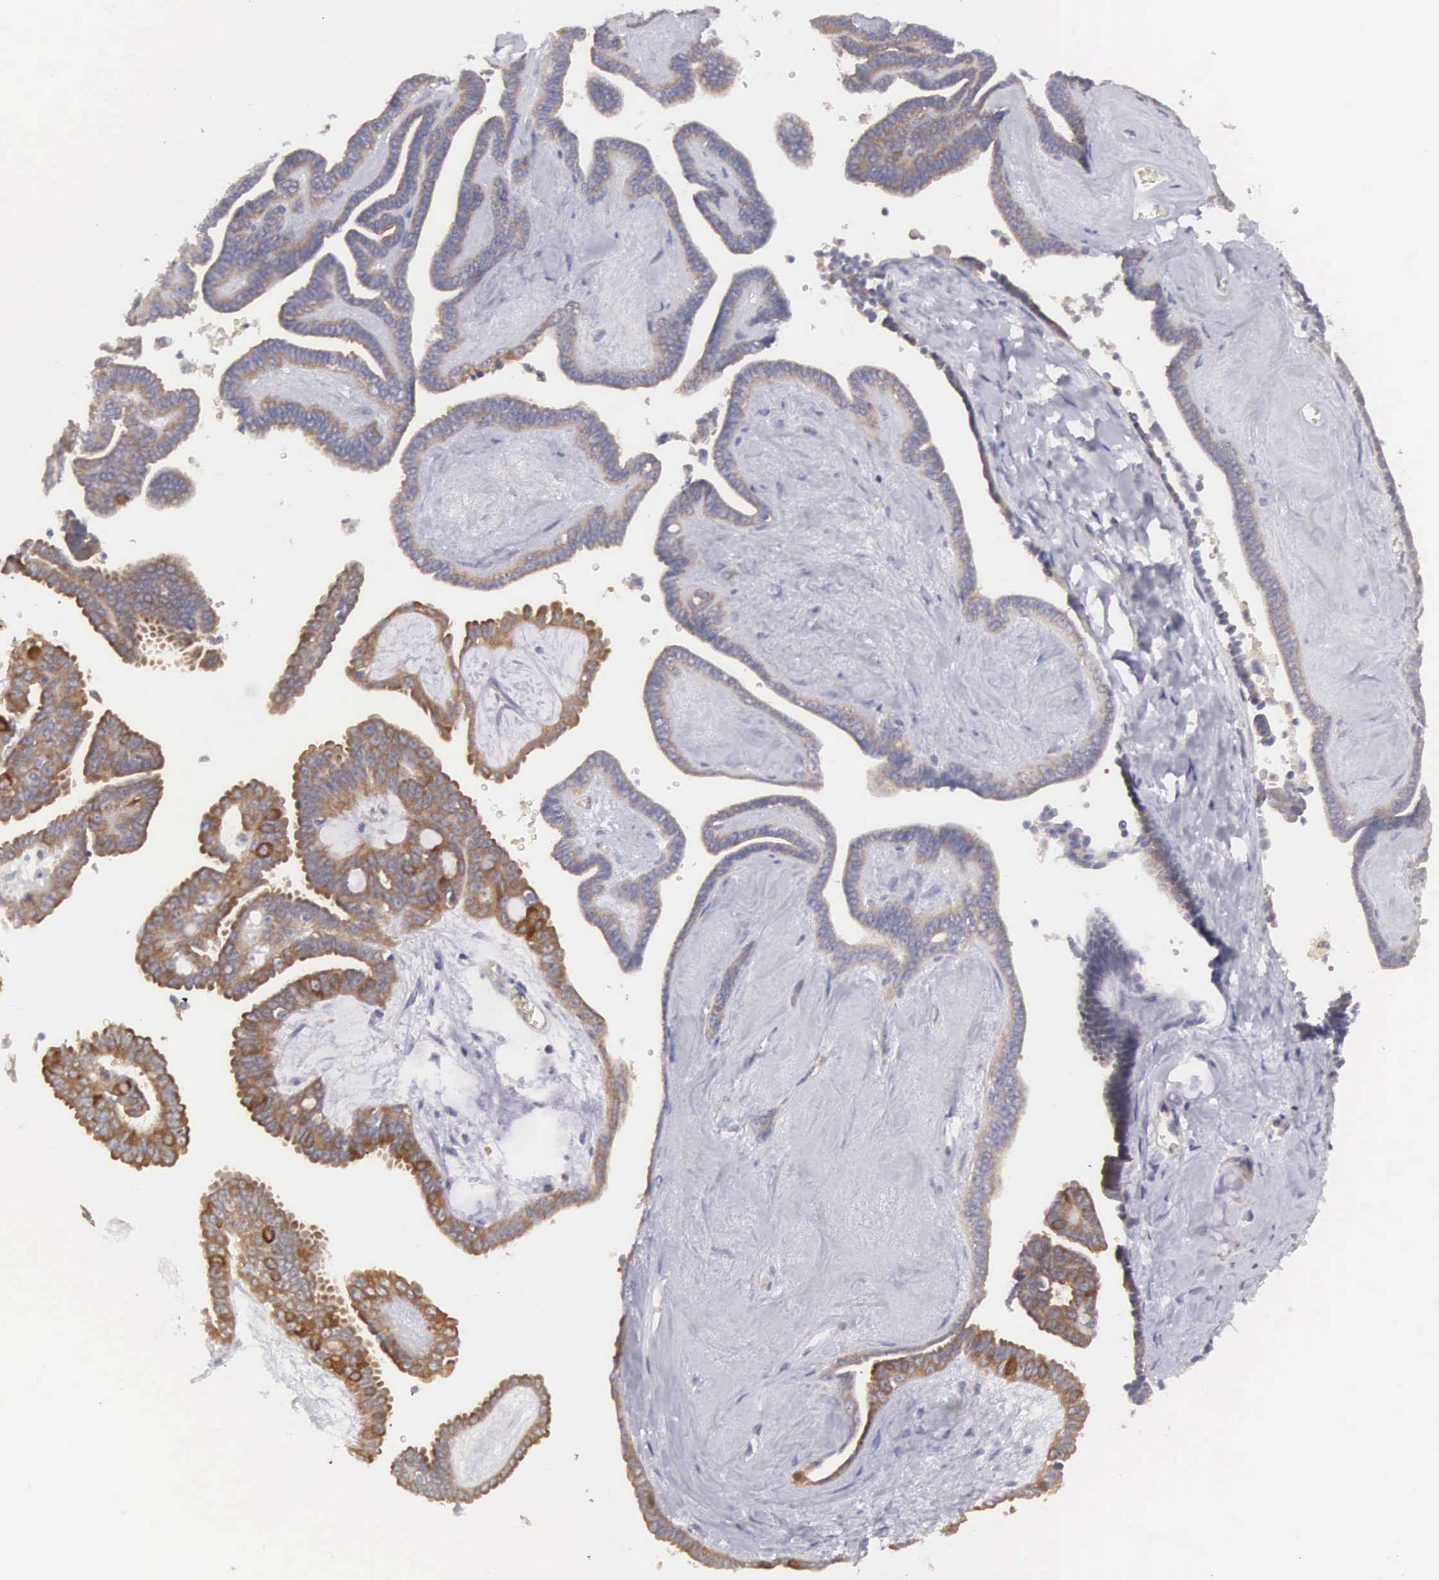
{"staining": {"intensity": "moderate", "quantity": ">75%", "location": "cytoplasmic/membranous"}, "tissue": "ovarian cancer", "cell_type": "Tumor cells", "image_type": "cancer", "snomed": [{"axis": "morphology", "description": "Cystadenocarcinoma, serous, NOS"}, {"axis": "topography", "description": "Ovary"}], "caption": "Ovarian cancer stained for a protein (brown) reveals moderate cytoplasmic/membranous positive staining in about >75% of tumor cells.", "gene": "TXLNG", "patient": {"sex": "female", "age": 71}}